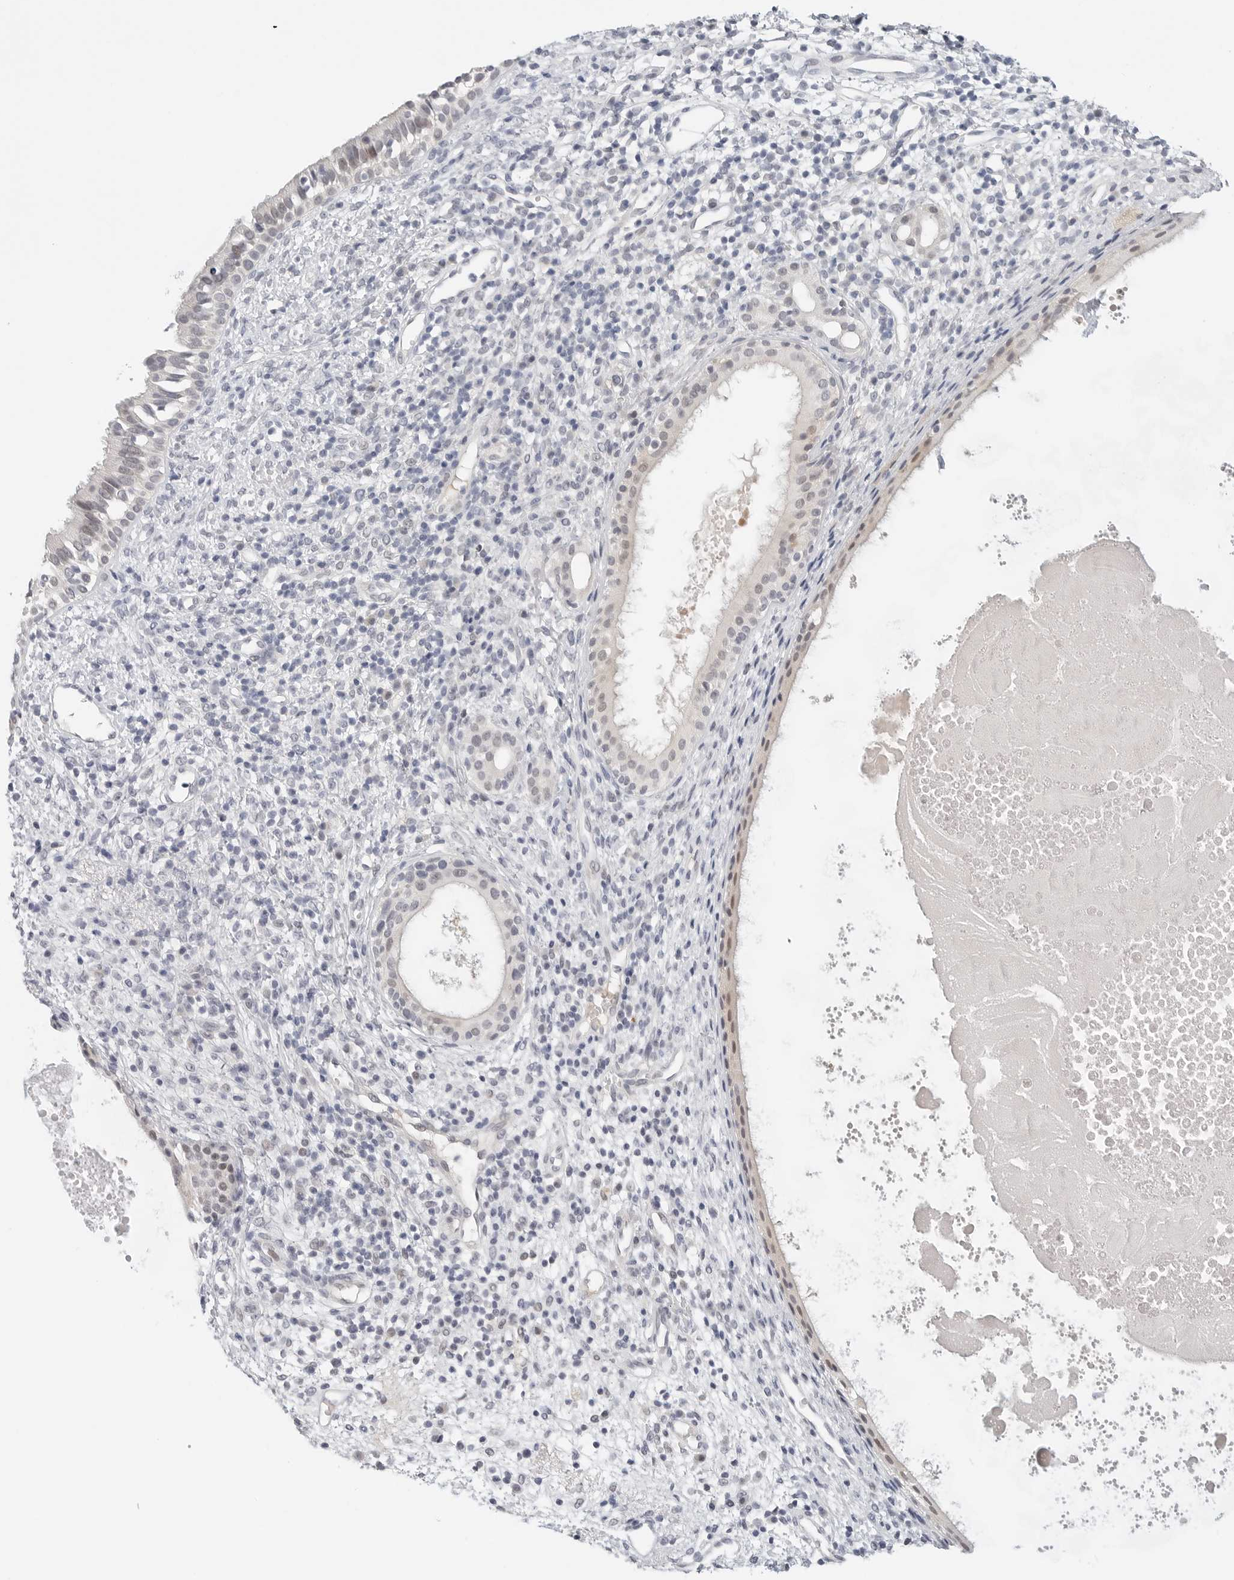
{"staining": {"intensity": "negative", "quantity": "none", "location": "none"}, "tissue": "nasopharynx", "cell_type": "Respiratory epithelial cells", "image_type": "normal", "snomed": [{"axis": "morphology", "description": "Normal tissue, NOS"}, {"axis": "topography", "description": "Nasopharynx"}], "caption": "IHC histopathology image of unremarkable nasopharynx stained for a protein (brown), which exhibits no staining in respiratory epithelial cells.", "gene": "TSEN2", "patient": {"sex": "male", "age": 22}}